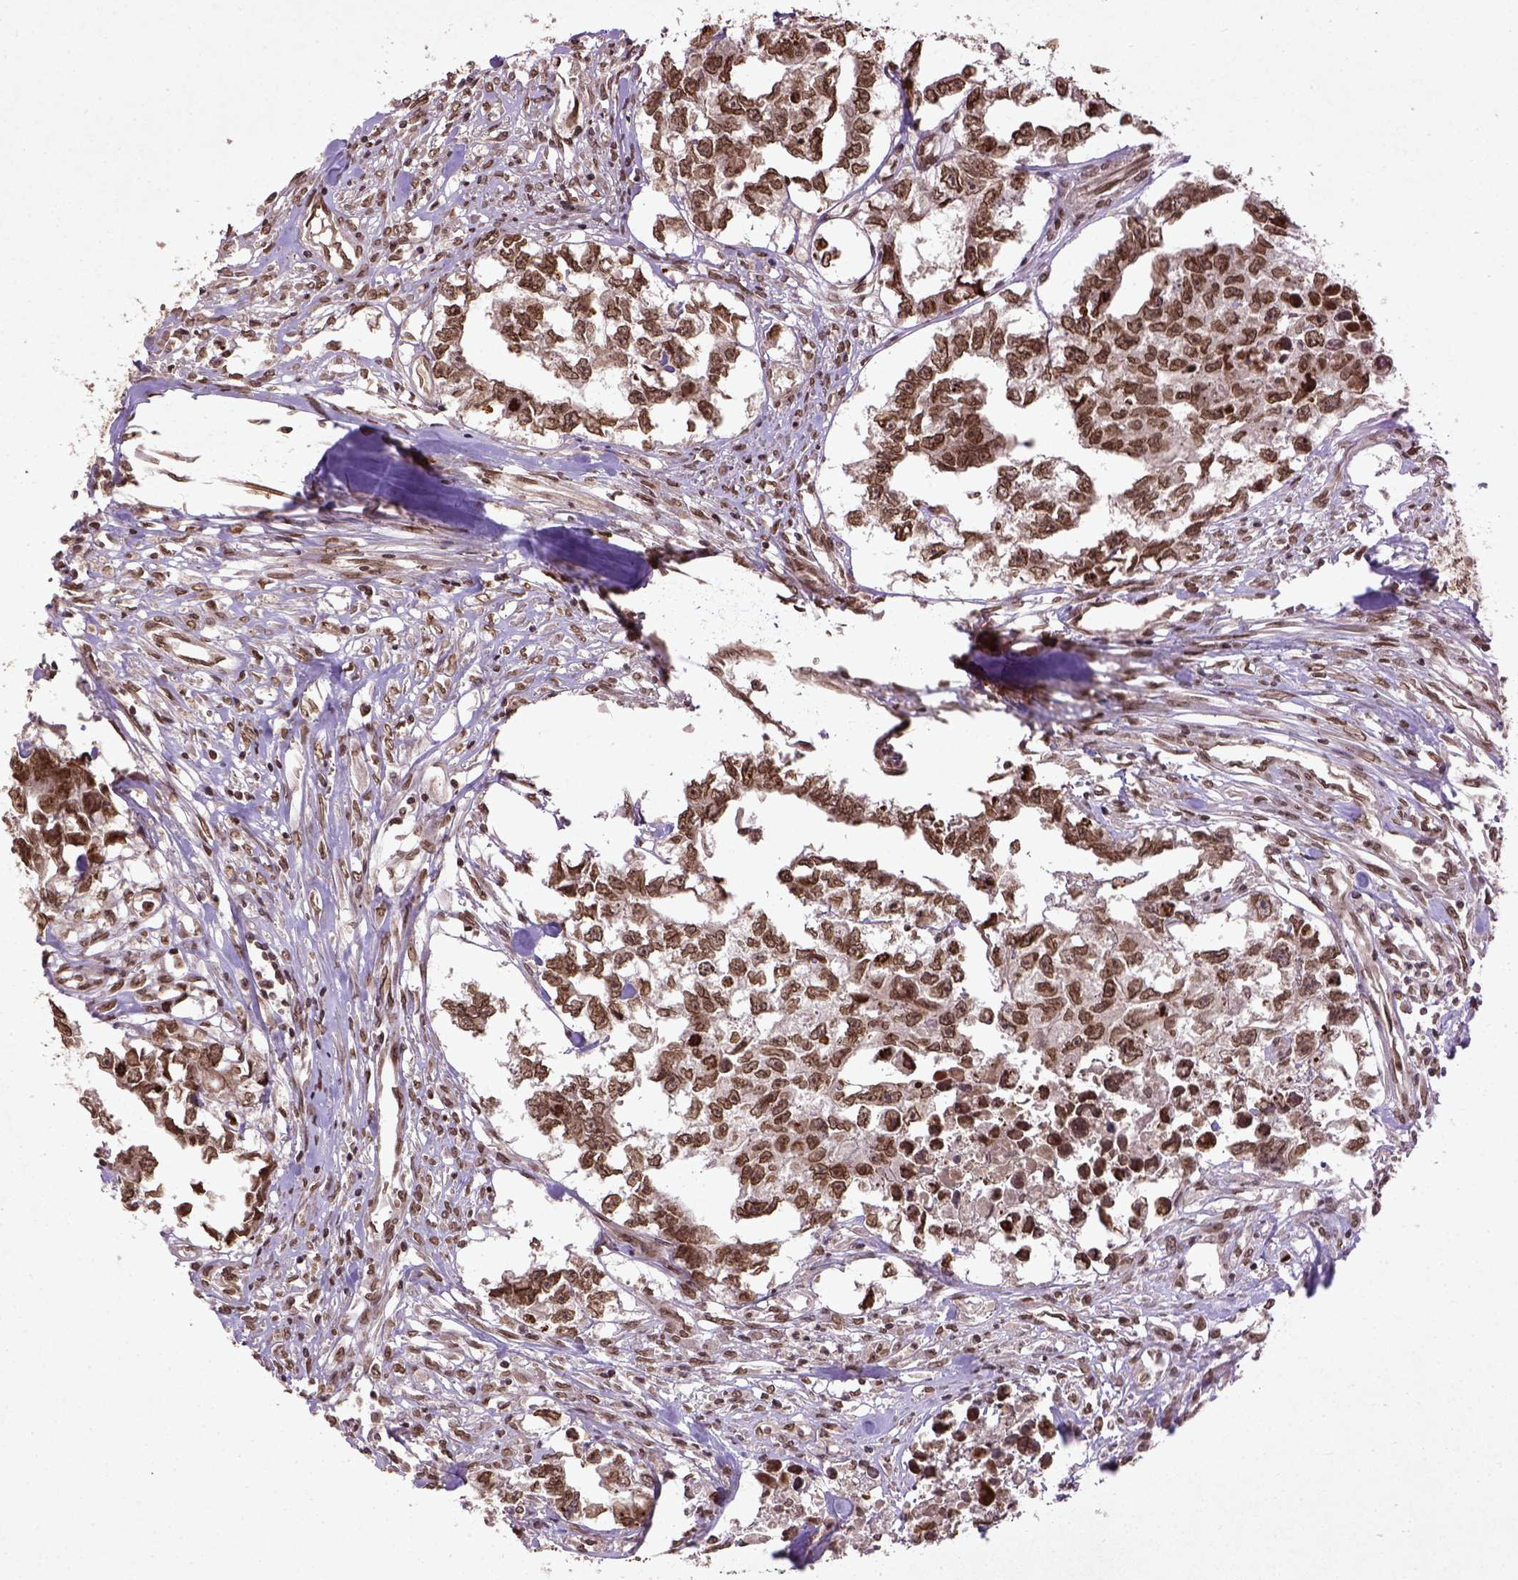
{"staining": {"intensity": "moderate", "quantity": ">75%", "location": "nuclear"}, "tissue": "testis cancer", "cell_type": "Tumor cells", "image_type": "cancer", "snomed": [{"axis": "morphology", "description": "Carcinoma, Embryonal, NOS"}, {"axis": "morphology", "description": "Teratoma, malignant, NOS"}, {"axis": "topography", "description": "Testis"}], "caption": "Testis embryonal carcinoma stained with a protein marker exhibits moderate staining in tumor cells.", "gene": "BANF1", "patient": {"sex": "male", "age": 44}}